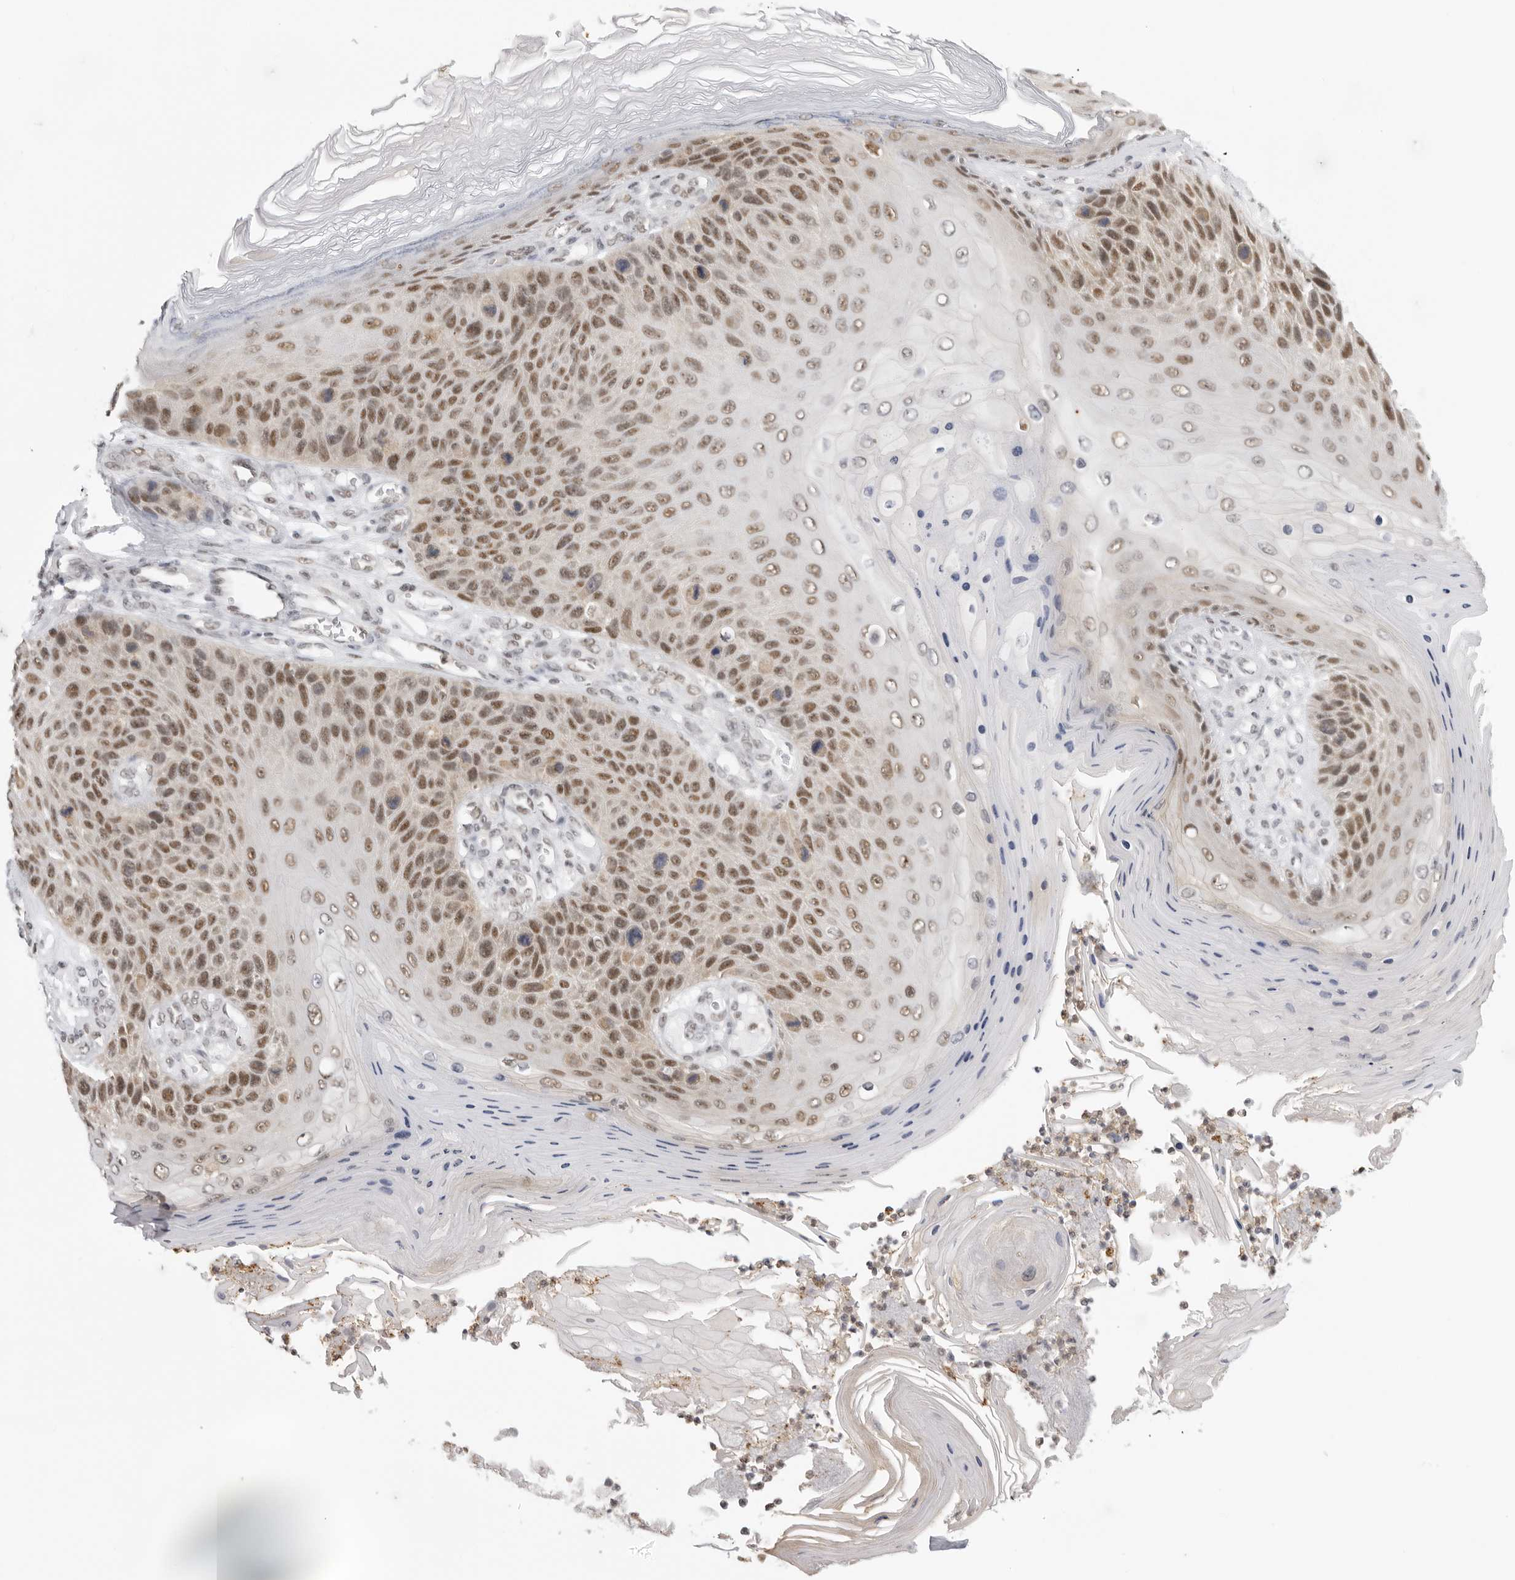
{"staining": {"intensity": "moderate", "quantity": "25%-75%", "location": "nuclear"}, "tissue": "skin cancer", "cell_type": "Tumor cells", "image_type": "cancer", "snomed": [{"axis": "morphology", "description": "Squamous cell carcinoma, NOS"}, {"axis": "topography", "description": "Skin"}], "caption": "Protein staining exhibits moderate nuclear positivity in about 25%-75% of tumor cells in skin cancer (squamous cell carcinoma).", "gene": "RPA2", "patient": {"sex": "female", "age": 88}}